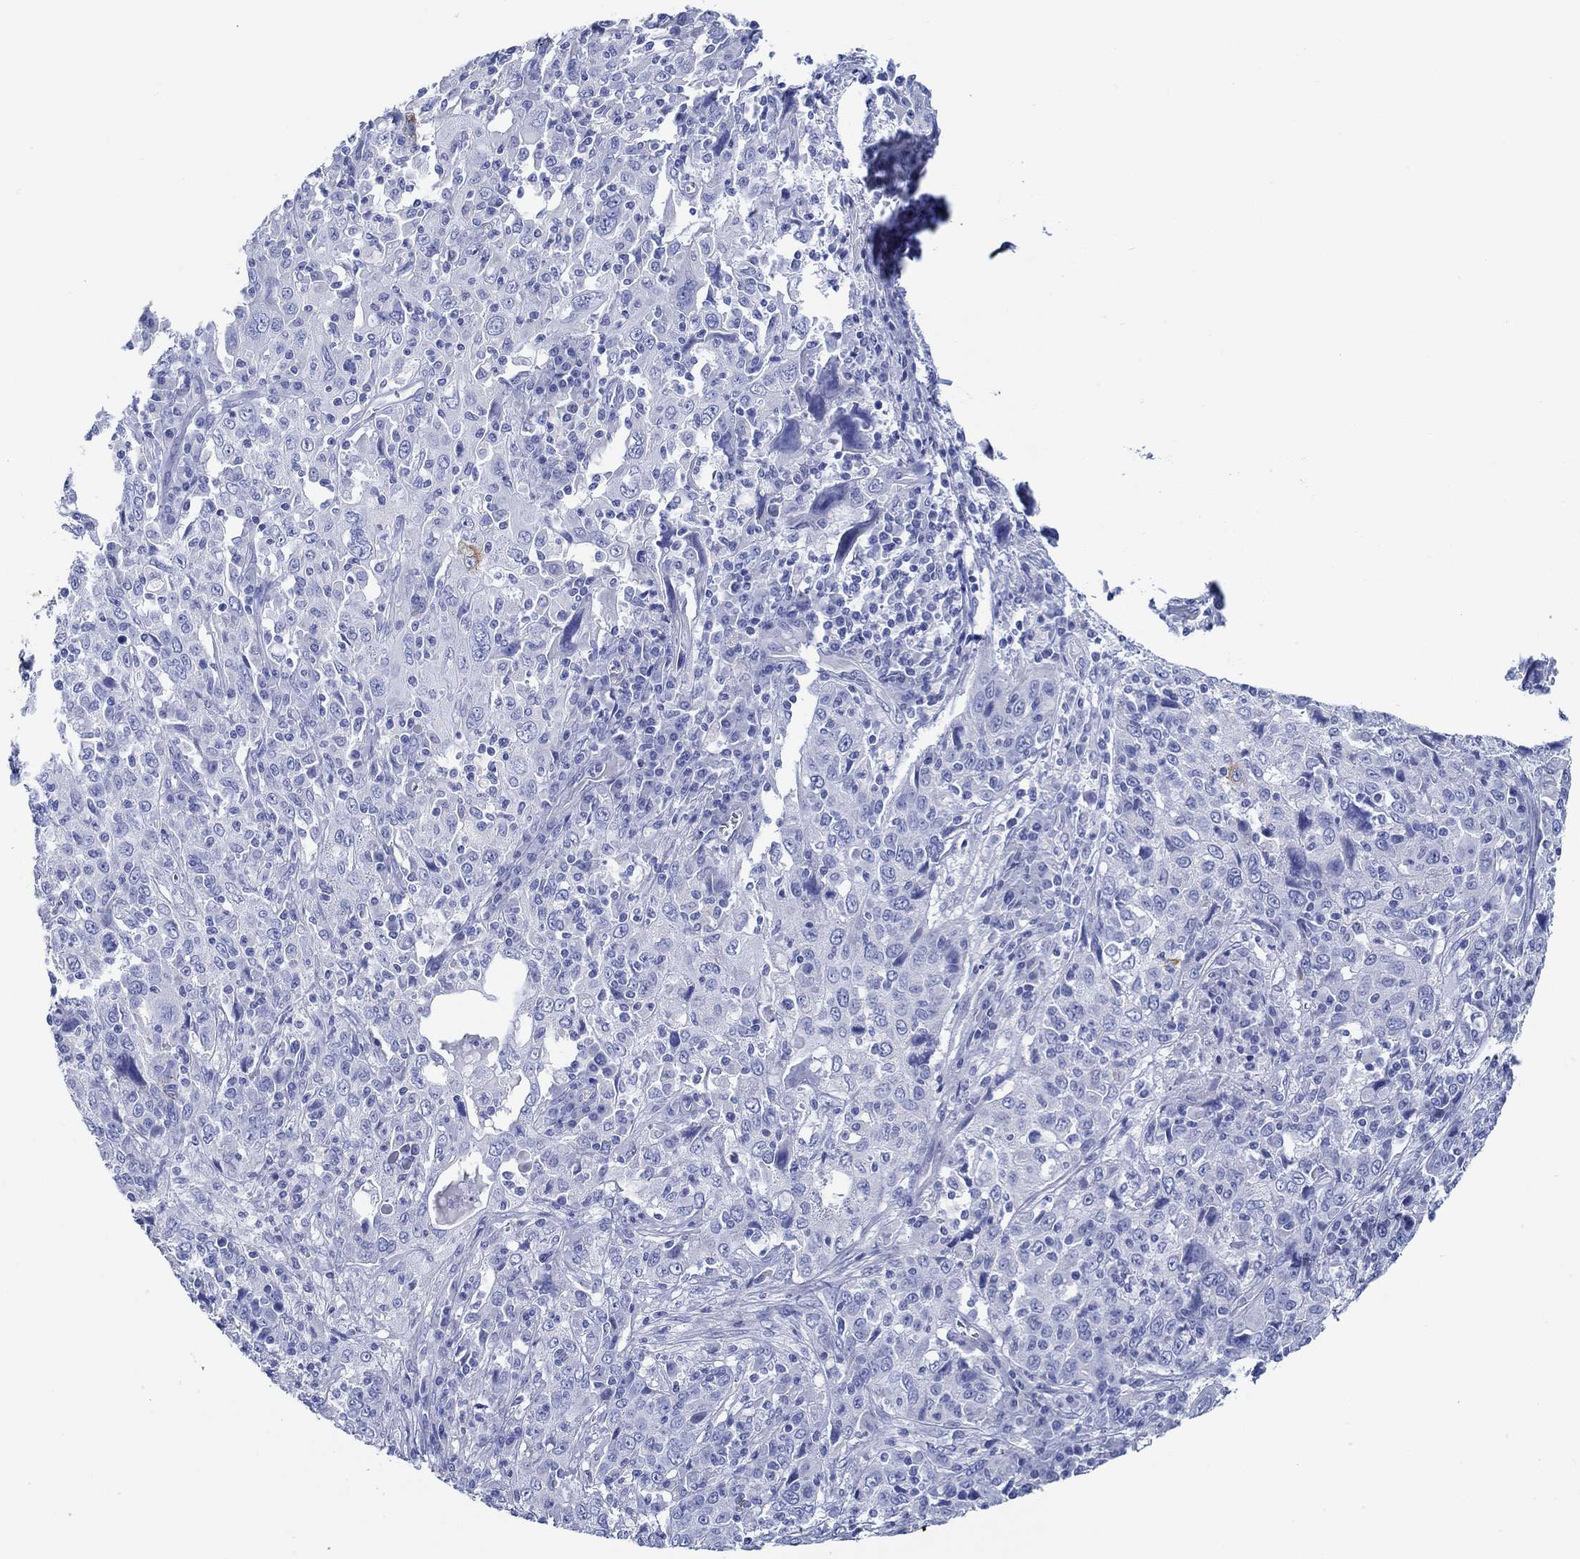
{"staining": {"intensity": "moderate", "quantity": "<25%", "location": "cytoplasmic/membranous"}, "tissue": "cervical cancer", "cell_type": "Tumor cells", "image_type": "cancer", "snomed": [{"axis": "morphology", "description": "Squamous cell carcinoma, NOS"}, {"axis": "topography", "description": "Cervix"}], "caption": "Moderate cytoplasmic/membranous expression for a protein is present in approximately <25% of tumor cells of cervical squamous cell carcinoma using IHC.", "gene": "IGFBP6", "patient": {"sex": "female", "age": 46}}